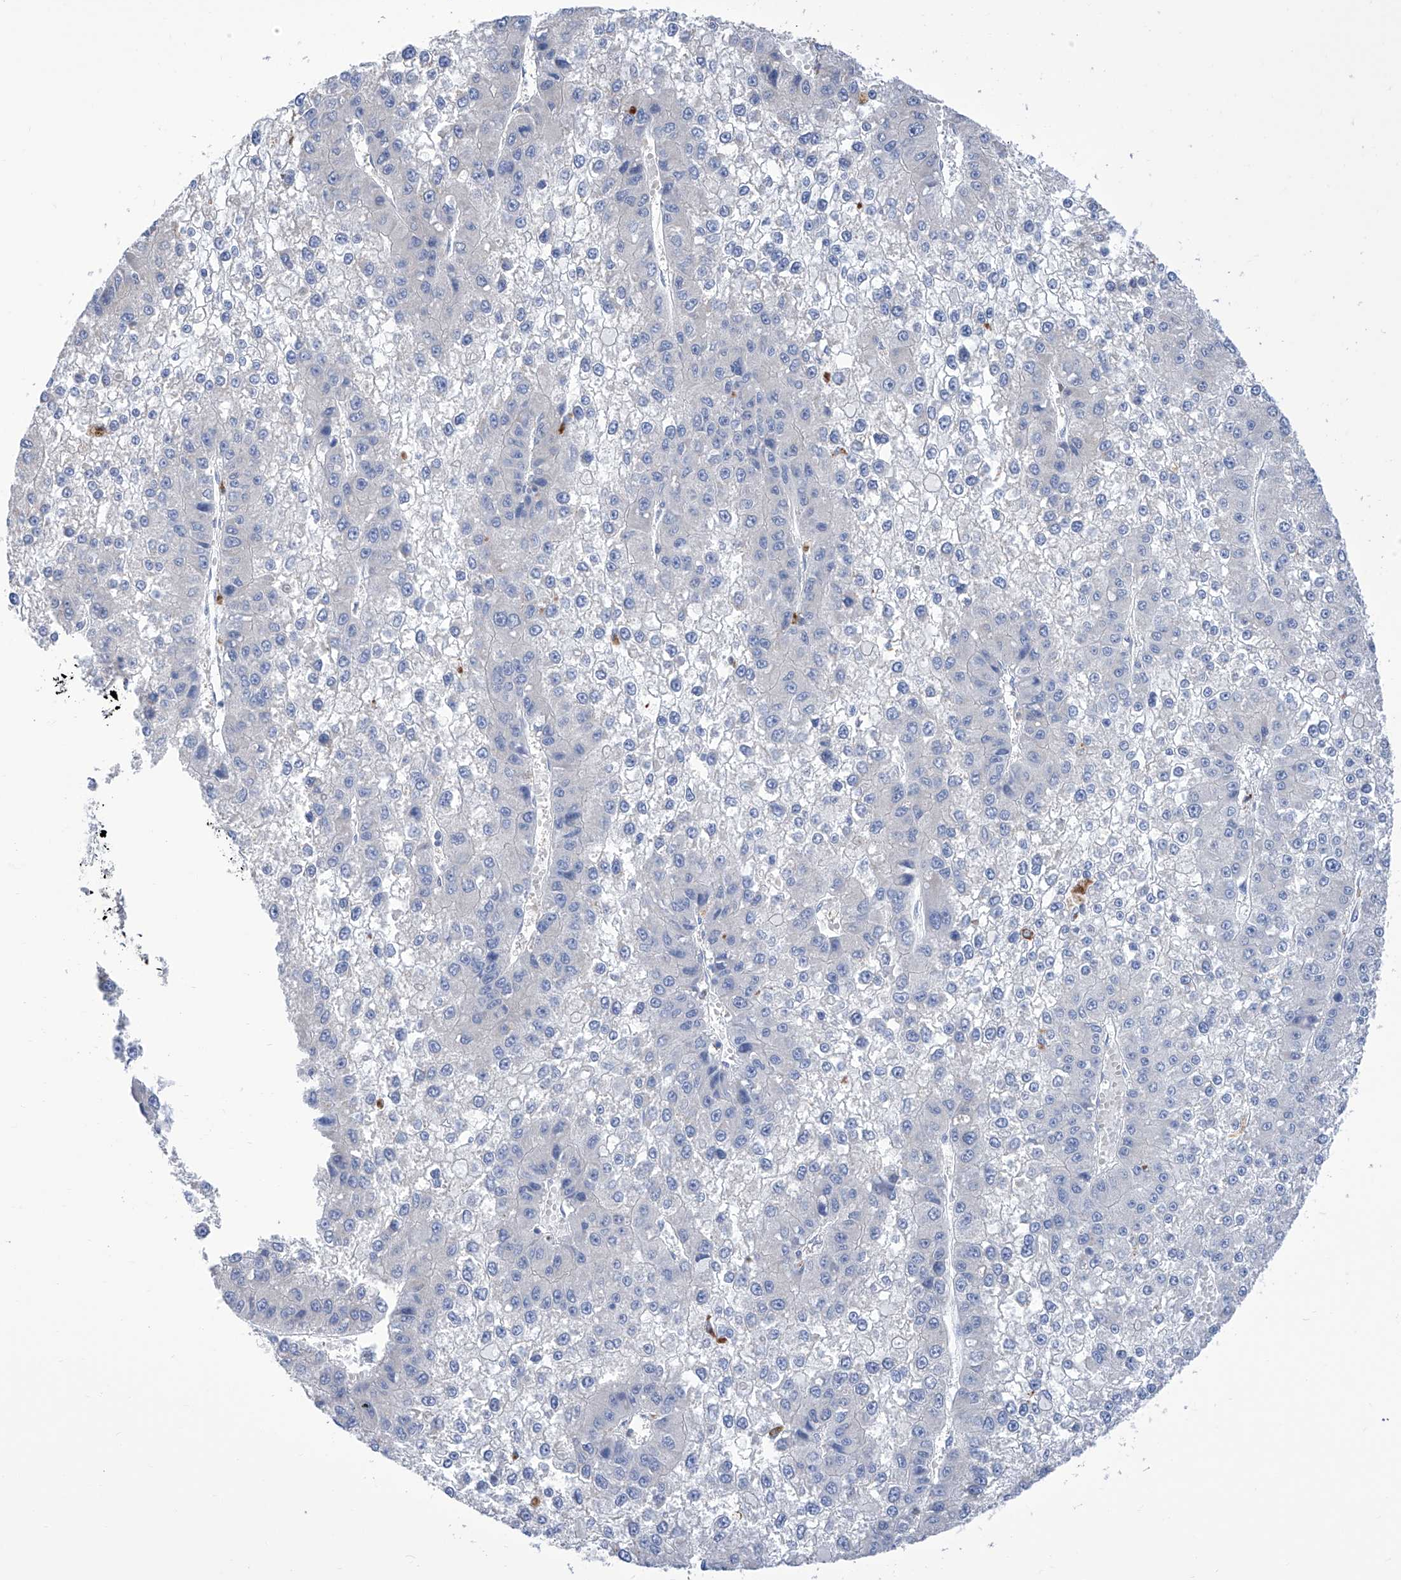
{"staining": {"intensity": "negative", "quantity": "none", "location": "none"}, "tissue": "liver cancer", "cell_type": "Tumor cells", "image_type": "cancer", "snomed": [{"axis": "morphology", "description": "Carcinoma, Hepatocellular, NOS"}, {"axis": "topography", "description": "Liver"}], "caption": "The micrograph demonstrates no staining of tumor cells in liver hepatocellular carcinoma.", "gene": "IMPA2", "patient": {"sex": "female", "age": 73}}